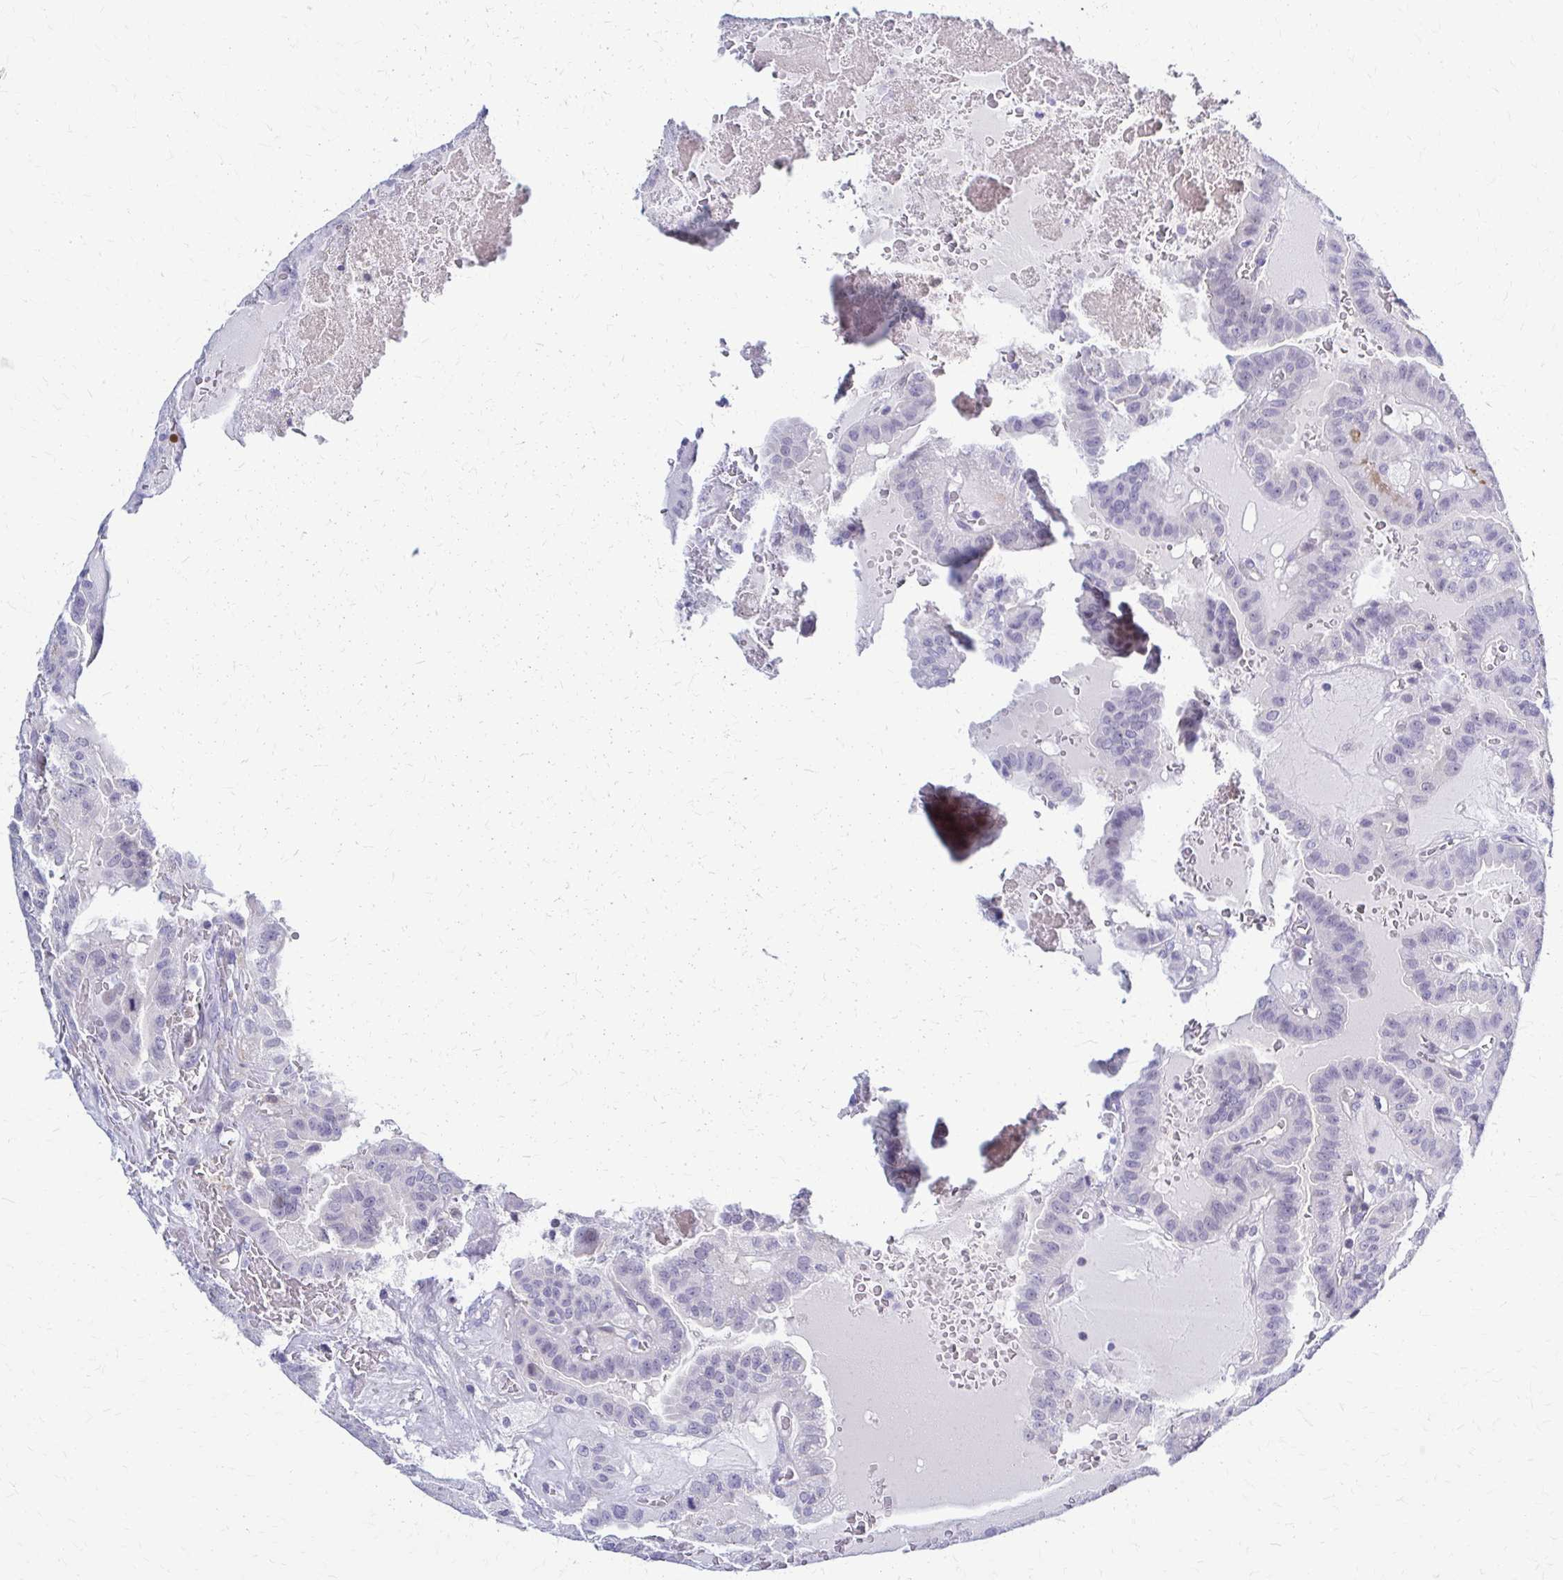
{"staining": {"intensity": "negative", "quantity": "none", "location": "none"}, "tissue": "thyroid cancer", "cell_type": "Tumor cells", "image_type": "cancer", "snomed": [{"axis": "morphology", "description": "Papillary adenocarcinoma, NOS"}, {"axis": "topography", "description": "Thyroid gland"}], "caption": "An immunohistochemistry image of thyroid papillary adenocarcinoma is shown. There is no staining in tumor cells of thyroid papillary adenocarcinoma.", "gene": "RHOBTB2", "patient": {"sex": "male", "age": 87}}